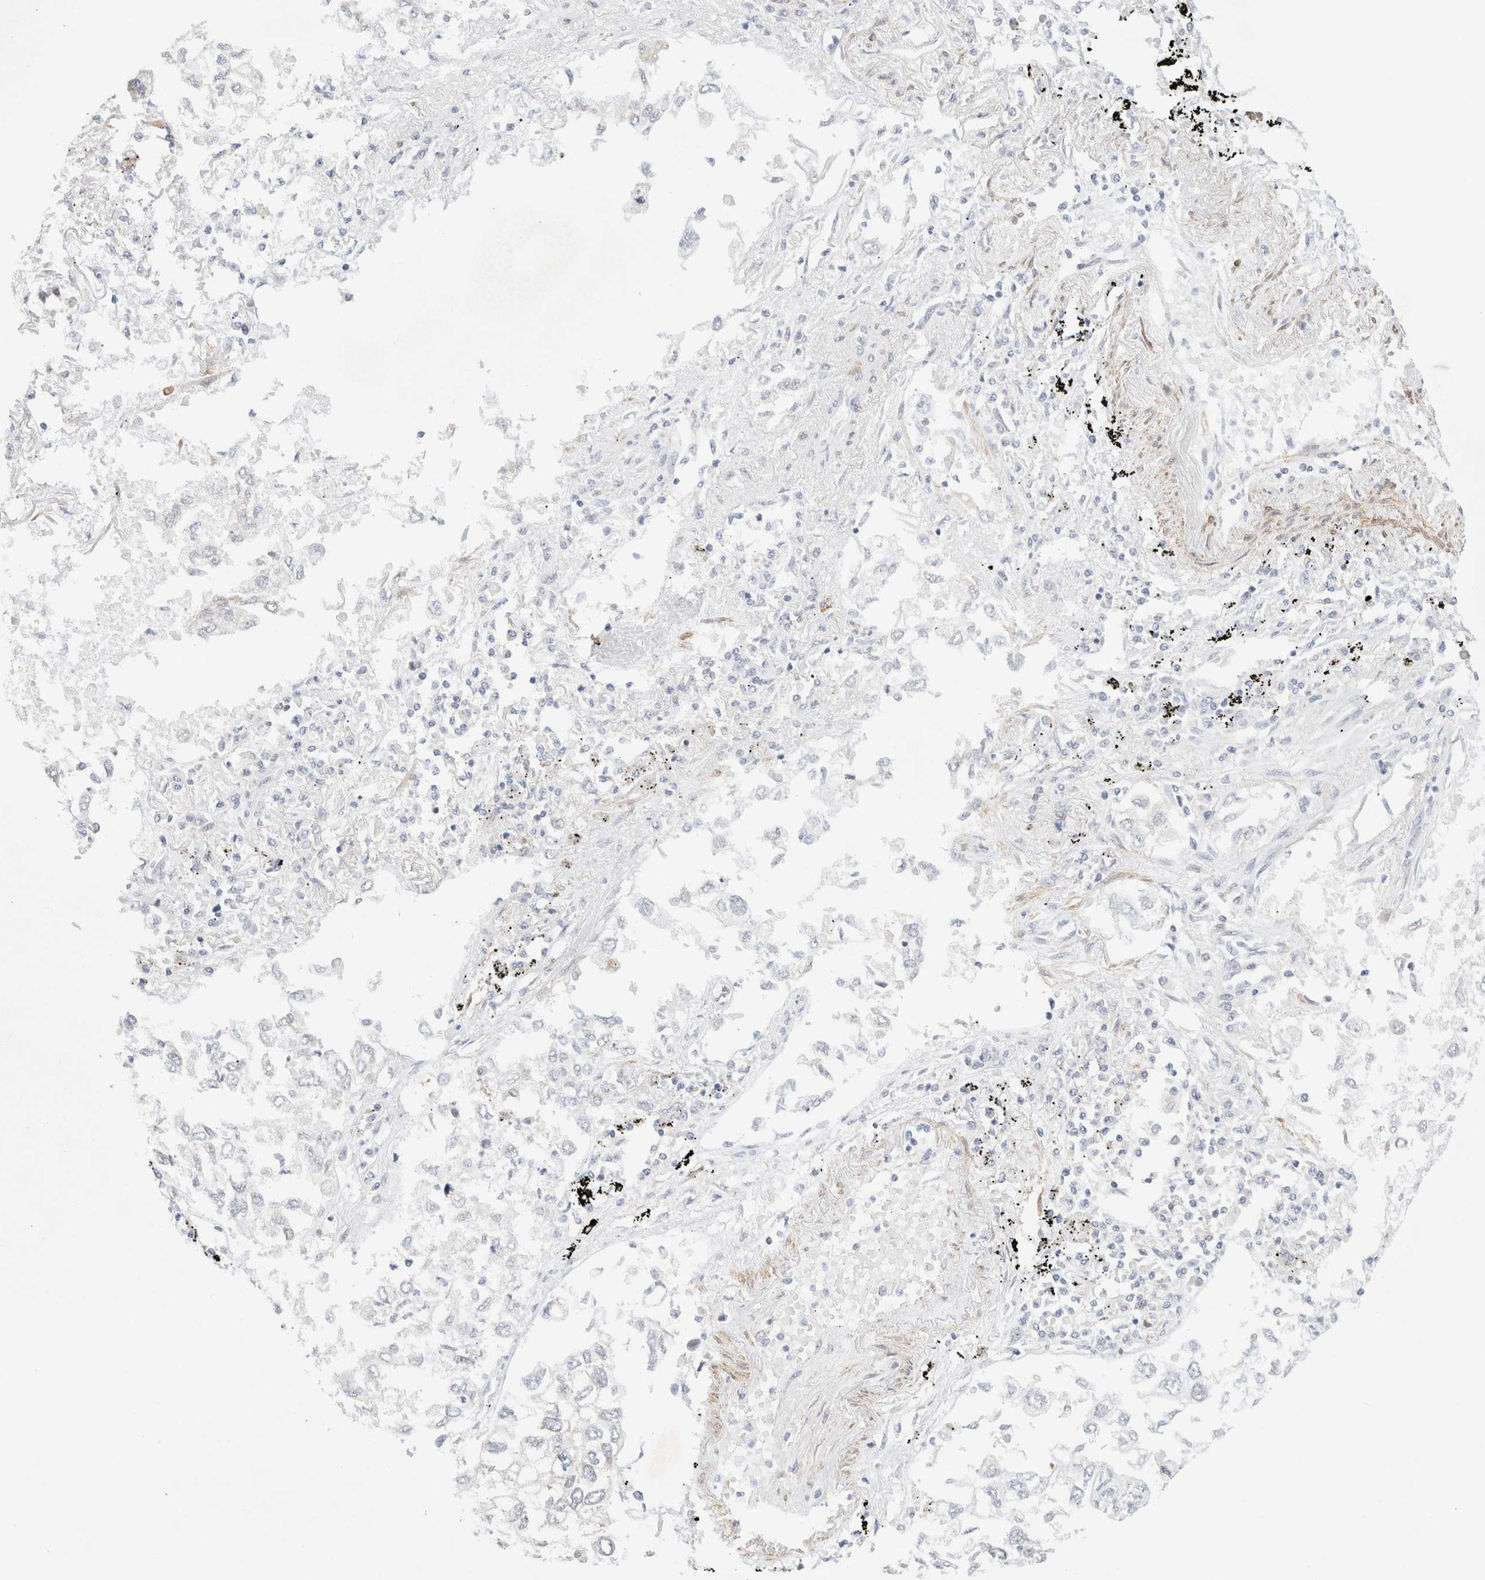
{"staining": {"intensity": "negative", "quantity": "none", "location": "none"}, "tissue": "lung cancer", "cell_type": "Tumor cells", "image_type": "cancer", "snomed": [{"axis": "morphology", "description": "Inflammation, NOS"}, {"axis": "morphology", "description": "Adenocarcinoma, NOS"}, {"axis": "topography", "description": "Lung"}], "caption": "An immunohistochemistry (IHC) photomicrograph of lung cancer (adenocarcinoma) is shown. There is no staining in tumor cells of lung cancer (adenocarcinoma).", "gene": "RRP15", "patient": {"sex": "male", "age": 63}}